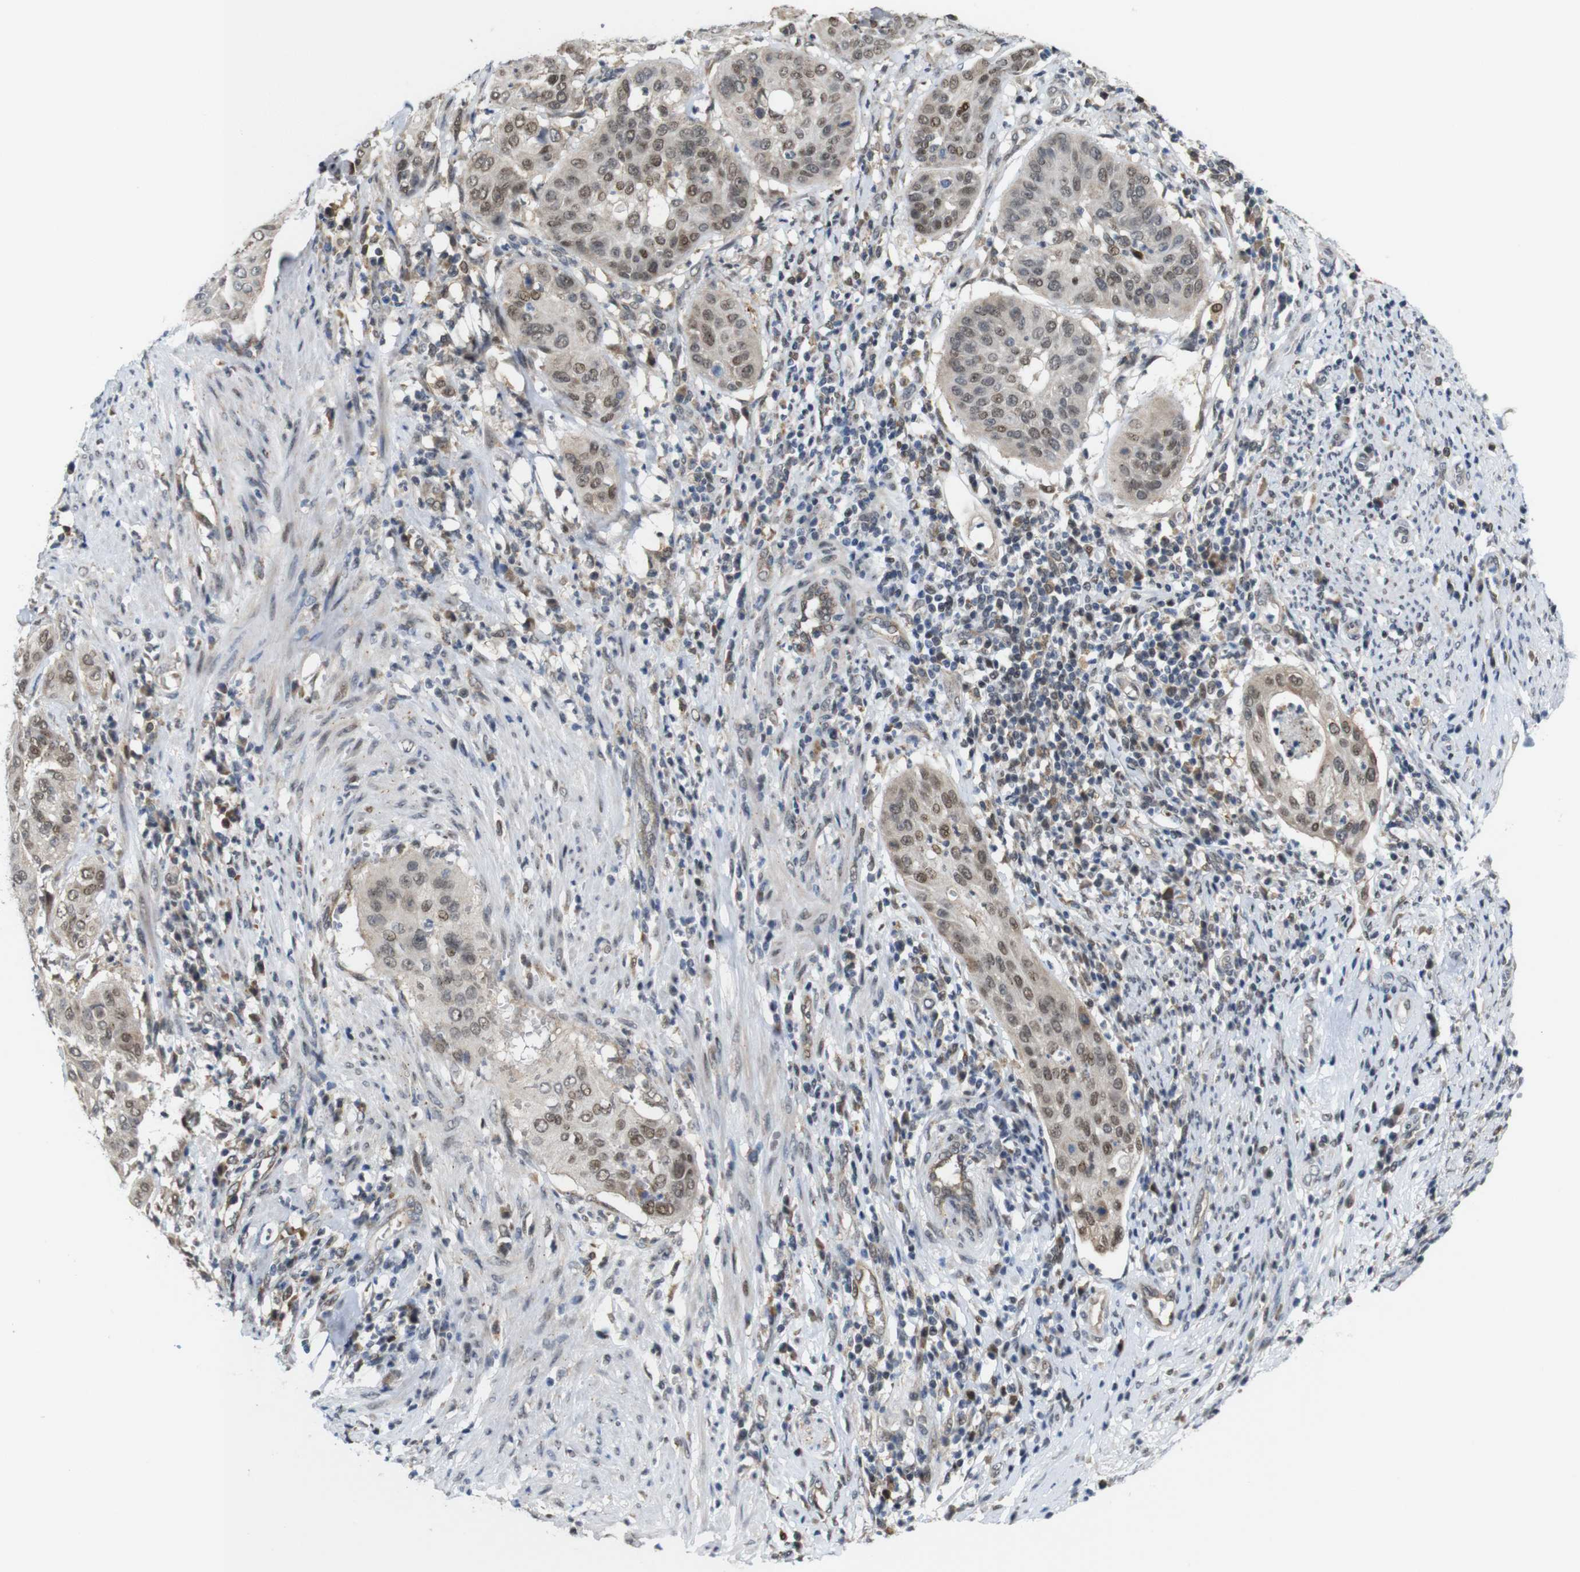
{"staining": {"intensity": "weak", "quantity": ">75%", "location": "cytoplasmic/membranous,nuclear"}, "tissue": "cervical cancer", "cell_type": "Tumor cells", "image_type": "cancer", "snomed": [{"axis": "morphology", "description": "Normal tissue, NOS"}, {"axis": "morphology", "description": "Squamous cell carcinoma, NOS"}, {"axis": "topography", "description": "Cervix"}], "caption": "IHC image of cervical cancer stained for a protein (brown), which reveals low levels of weak cytoplasmic/membranous and nuclear expression in about >75% of tumor cells.", "gene": "PNMA8A", "patient": {"sex": "female", "age": 39}}